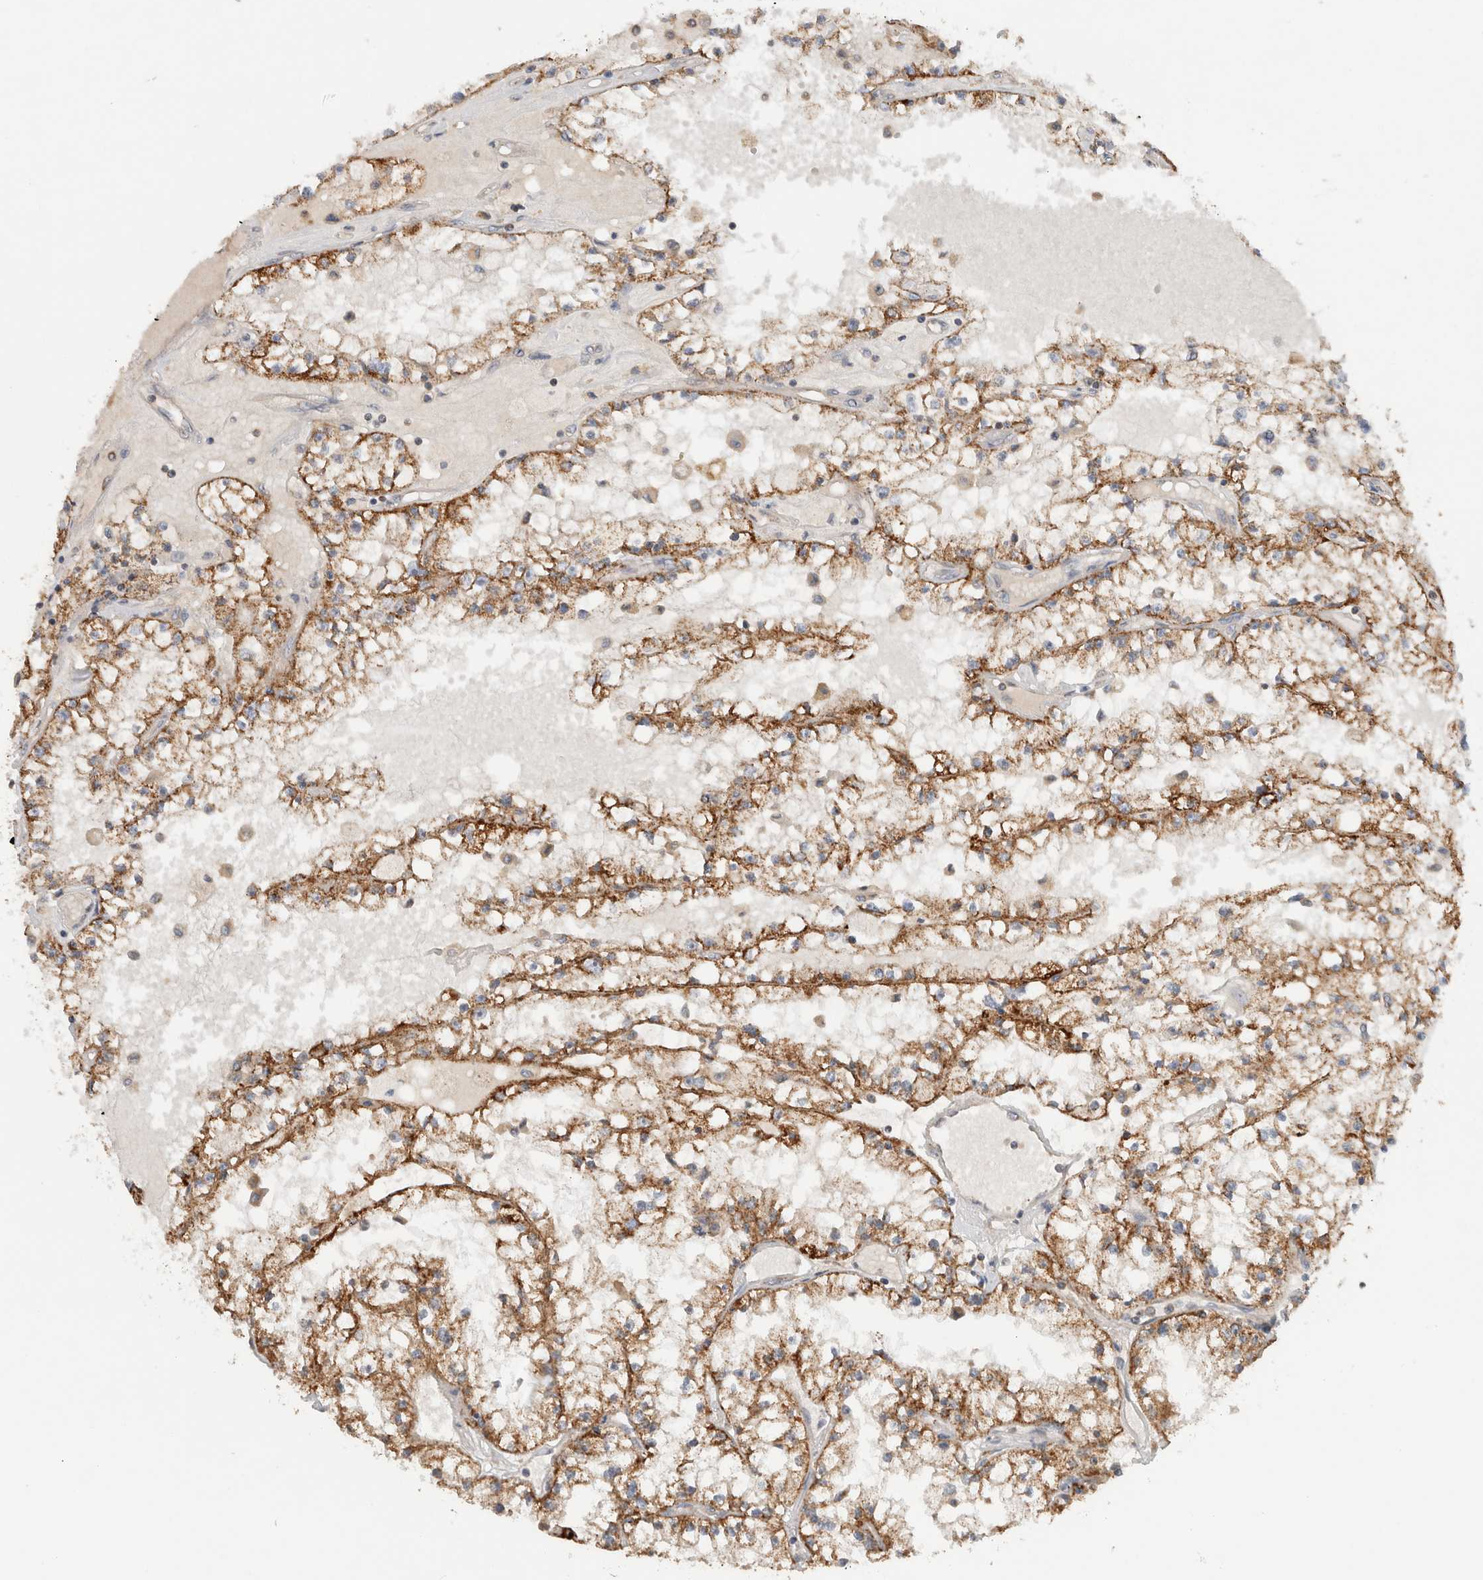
{"staining": {"intensity": "moderate", "quantity": ">75%", "location": "cytoplasmic/membranous"}, "tissue": "renal cancer", "cell_type": "Tumor cells", "image_type": "cancer", "snomed": [{"axis": "morphology", "description": "Adenocarcinoma, NOS"}, {"axis": "topography", "description": "Kidney"}], "caption": "A medium amount of moderate cytoplasmic/membranous expression is seen in about >75% of tumor cells in renal cancer tissue. (brown staining indicates protein expression, while blue staining denotes nuclei).", "gene": "AMPD1", "patient": {"sex": "male", "age": 56}}